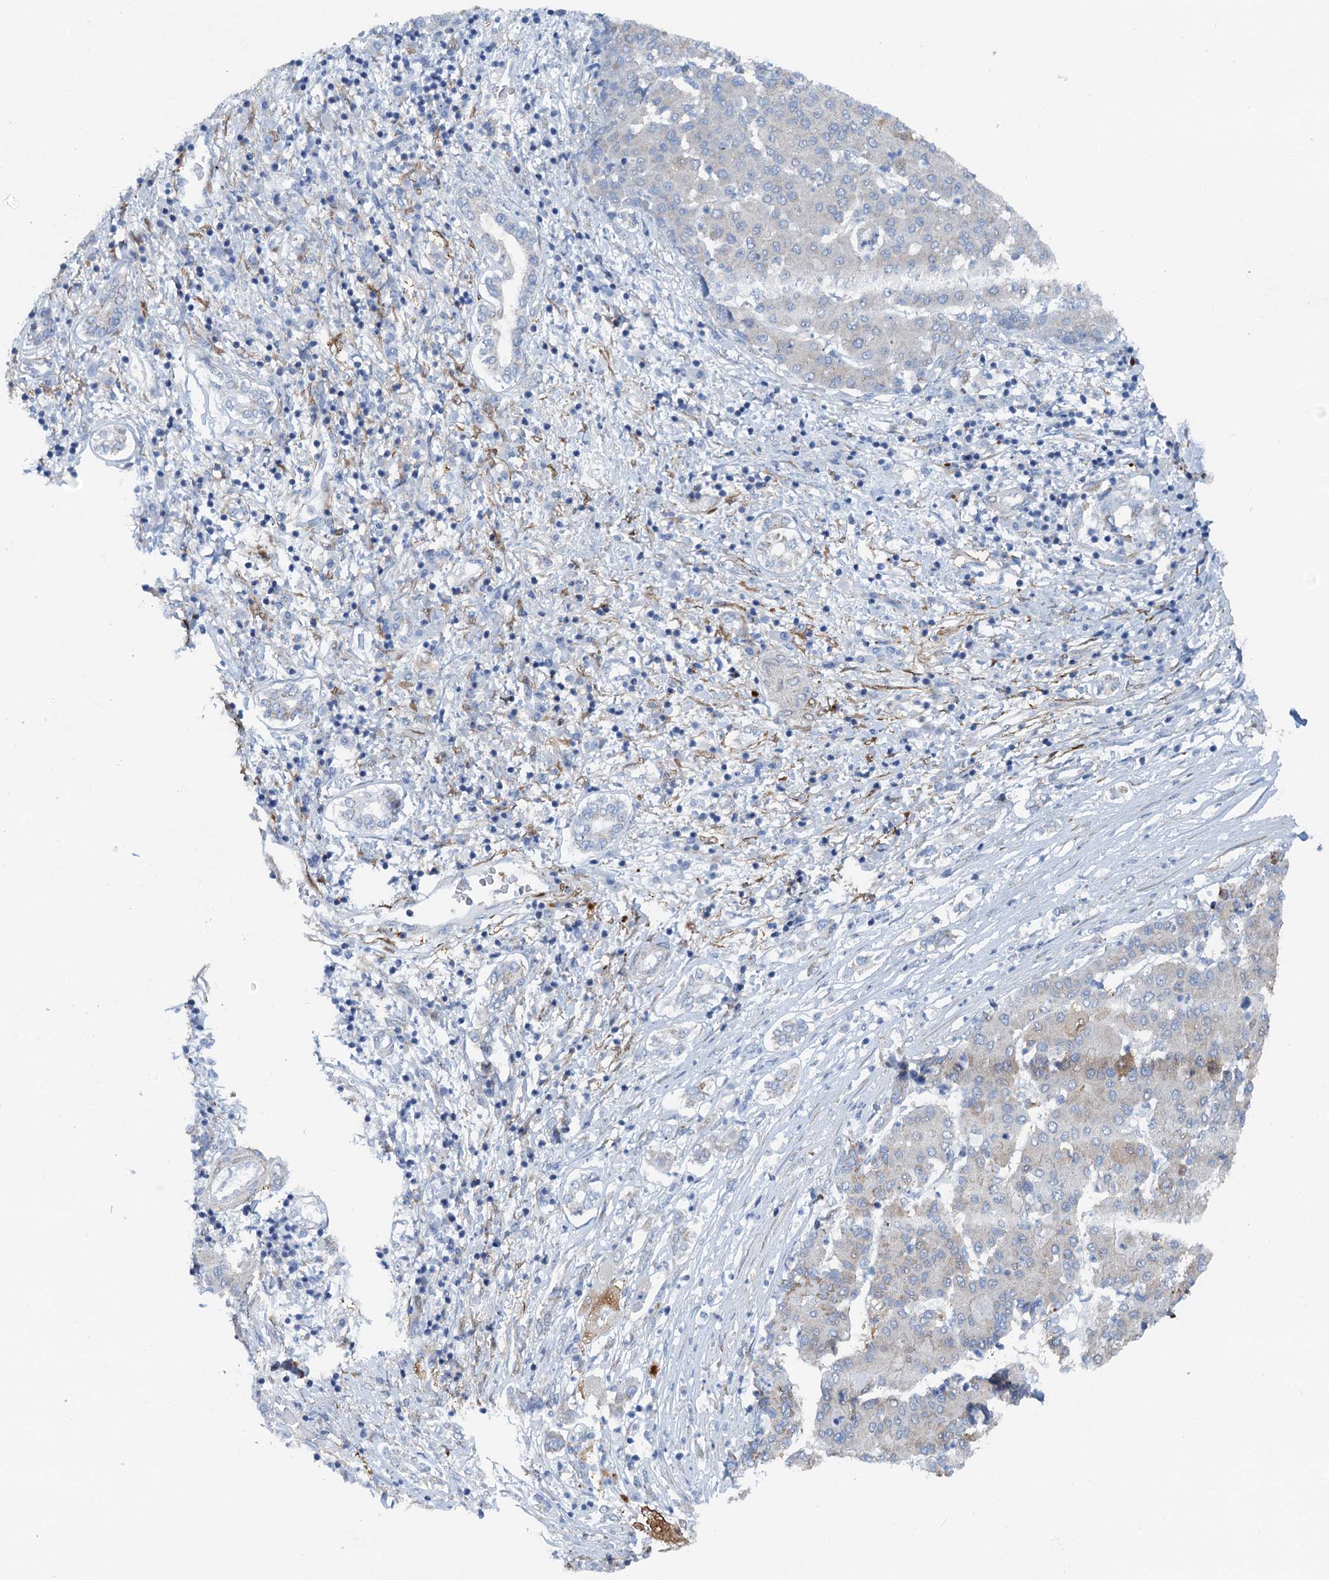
{"staining": {"intensity": "negative", "quantity": "none", "location": "none"}, "tissue": "liver cancer", "cell_type": "Tumor cells", "image_type": "cancer", "snomed": [{"axis": "morphology", "description": "Carcinoma, Hepatocellular, NOS"}, {"axis": "topography", "description": "Liver"}], "caption": "This is an IHC histopathology image of liver hepatocellular carcinoma. There is no staining in tumor cells.", "gene": "POGLUT3", "patient": {"sex": "male", "age": 65}}